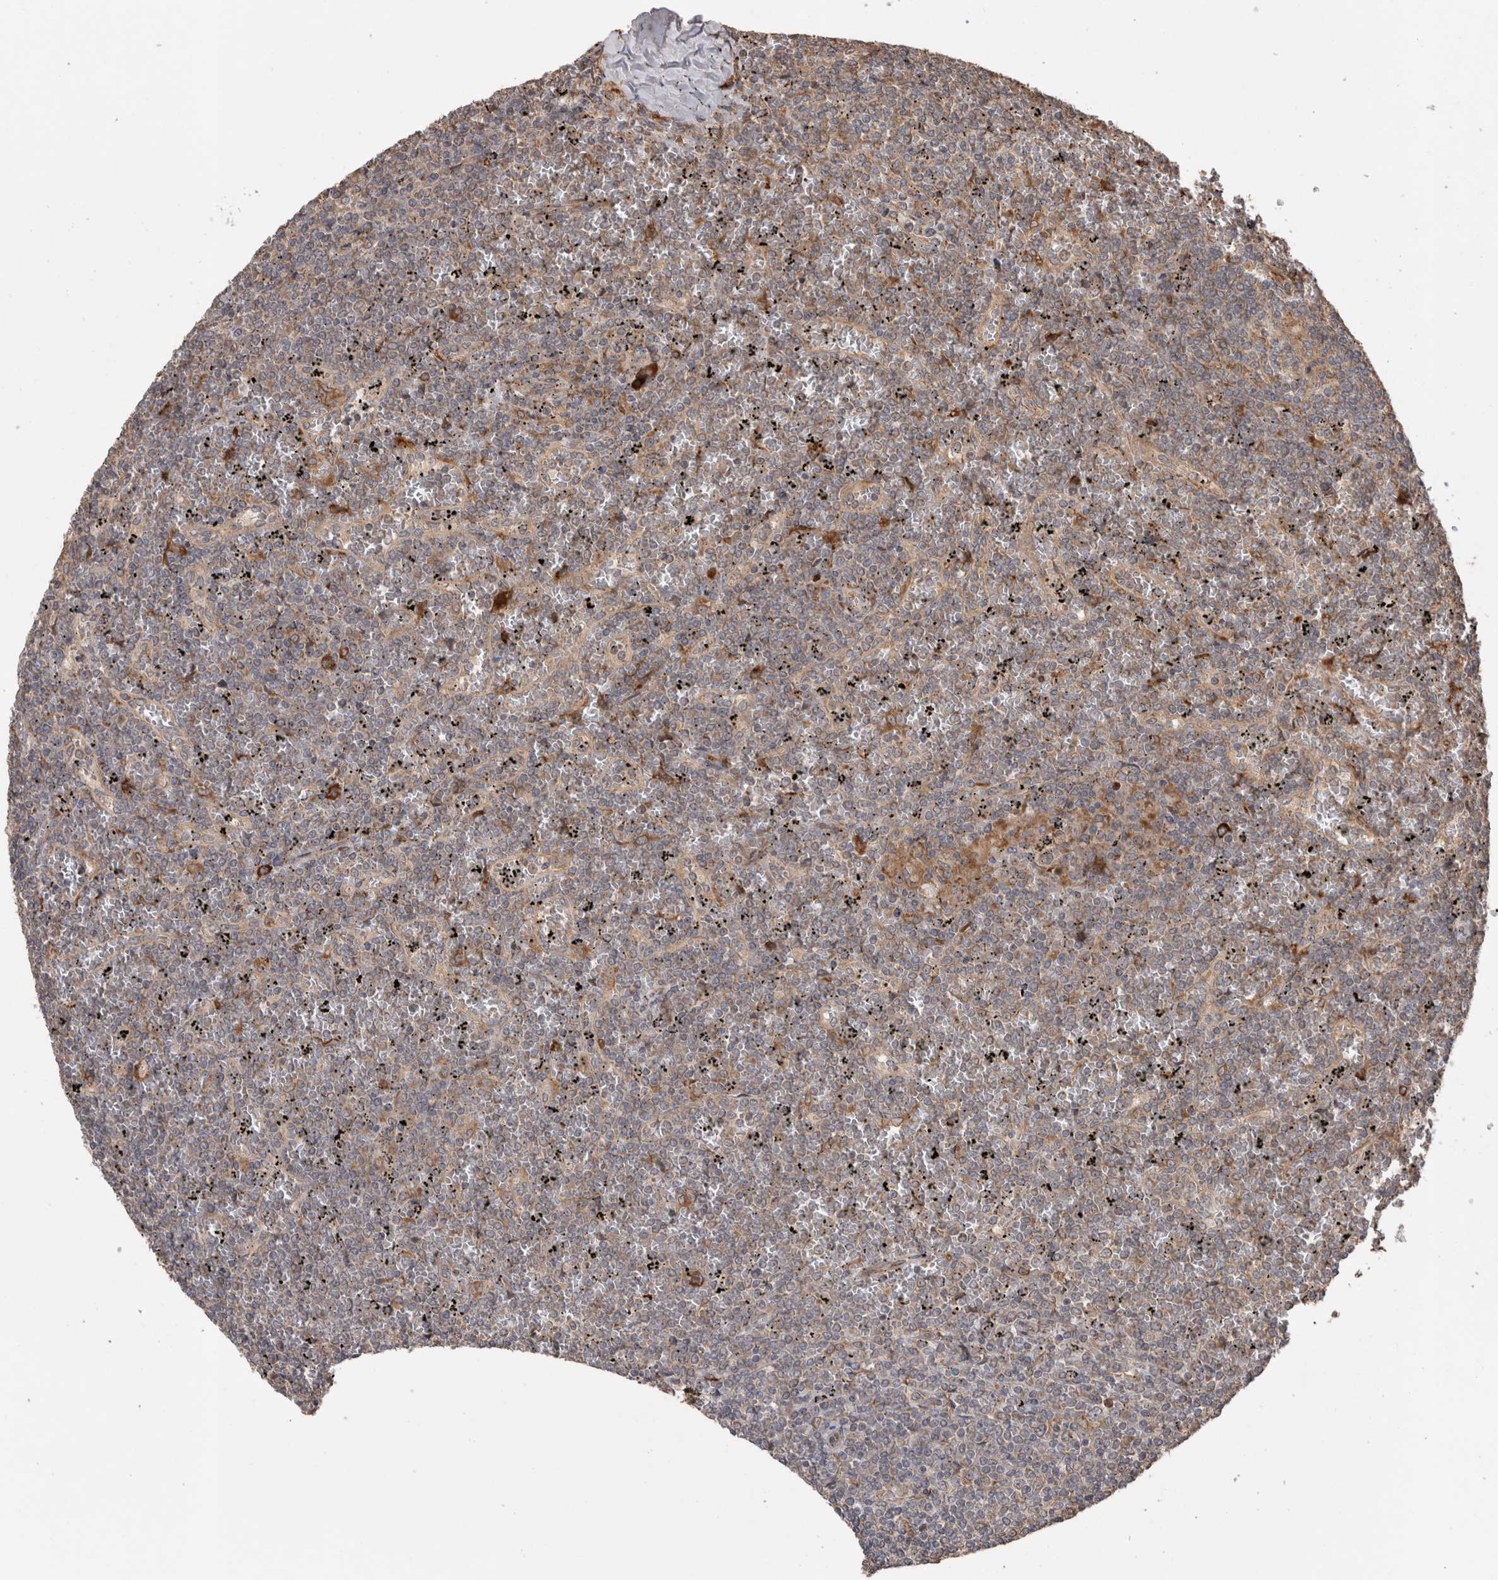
{"staining": {"intensity": "weak", "quantity": ">75%", "location": "cytoplasmic/membranous"}, "tissue": "lymphoma", "cell_type": "Tumor cells", "image_type": "cancer", "snomed": [{"axis": "morphology", "description": "Malignant lymphoma, non-Hodgkin's type, Low grade"}, {"axis": "topography", "description": "Spleen"}], "caption": "Lymphoma stained with a protein marker demonstrates weak staining in tumor cells.", "gene": "TBCE", "patient": {"sex": "female", "age": 19}}